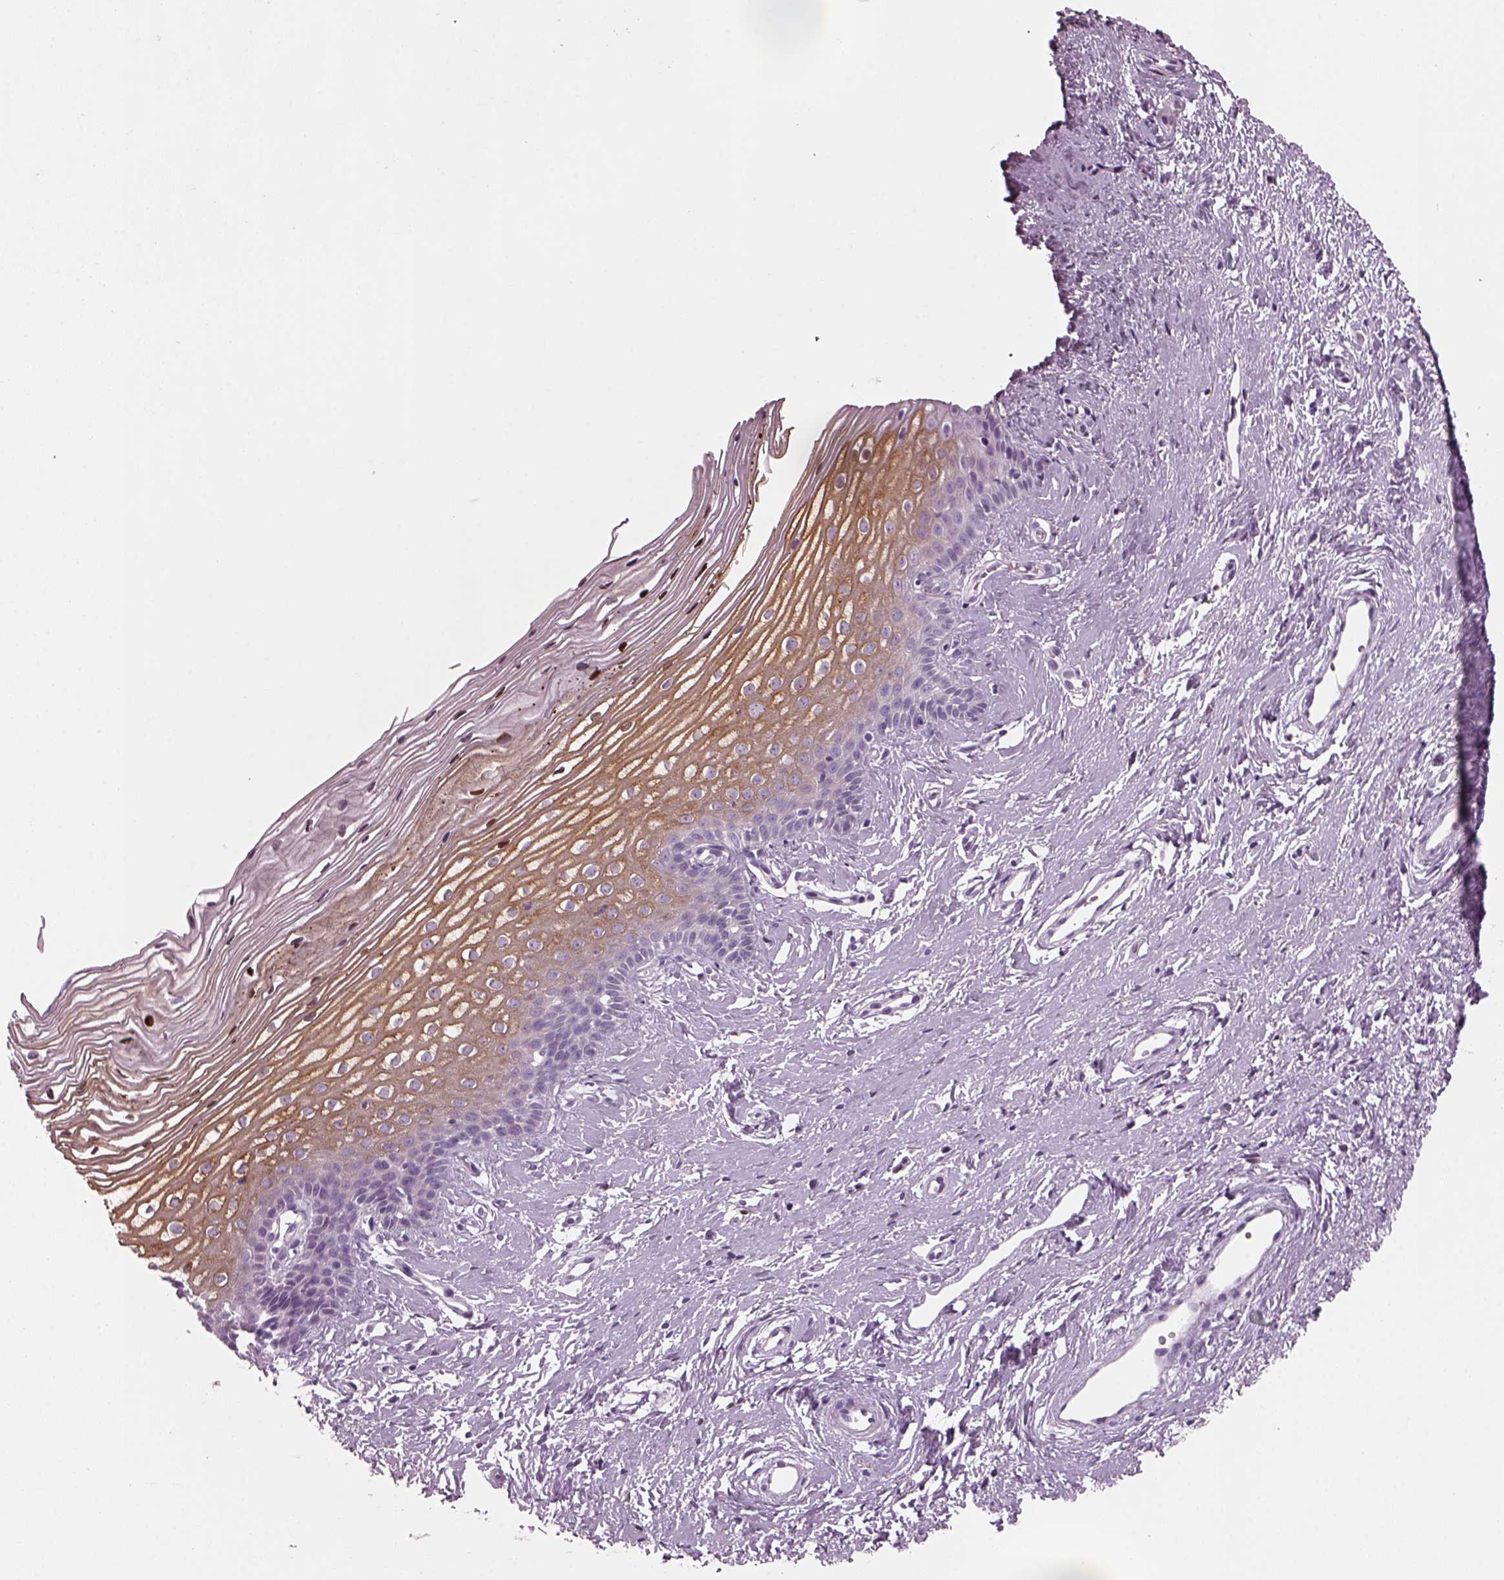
{"staining": {"intensity": "negative", "quantity": "none", "location": "none"}, "tissue": "cervix", "cell_type": "Glandular cells", "image_type": "normal", "snomed": [{"axis": "morphology", "description": "Normal tissue, NOS"}, {"axis": "topography", "description": "Cervix"}], "caption": "Immunohistochemistry (IHC) image of benign cervix: human cervix stained with DAB (3,3'-diaminobenzidine) demonstrates no significant protein staining in glandular cells.", "gene": "PRR9", "patient": {"sex": "female", "age": 40}}